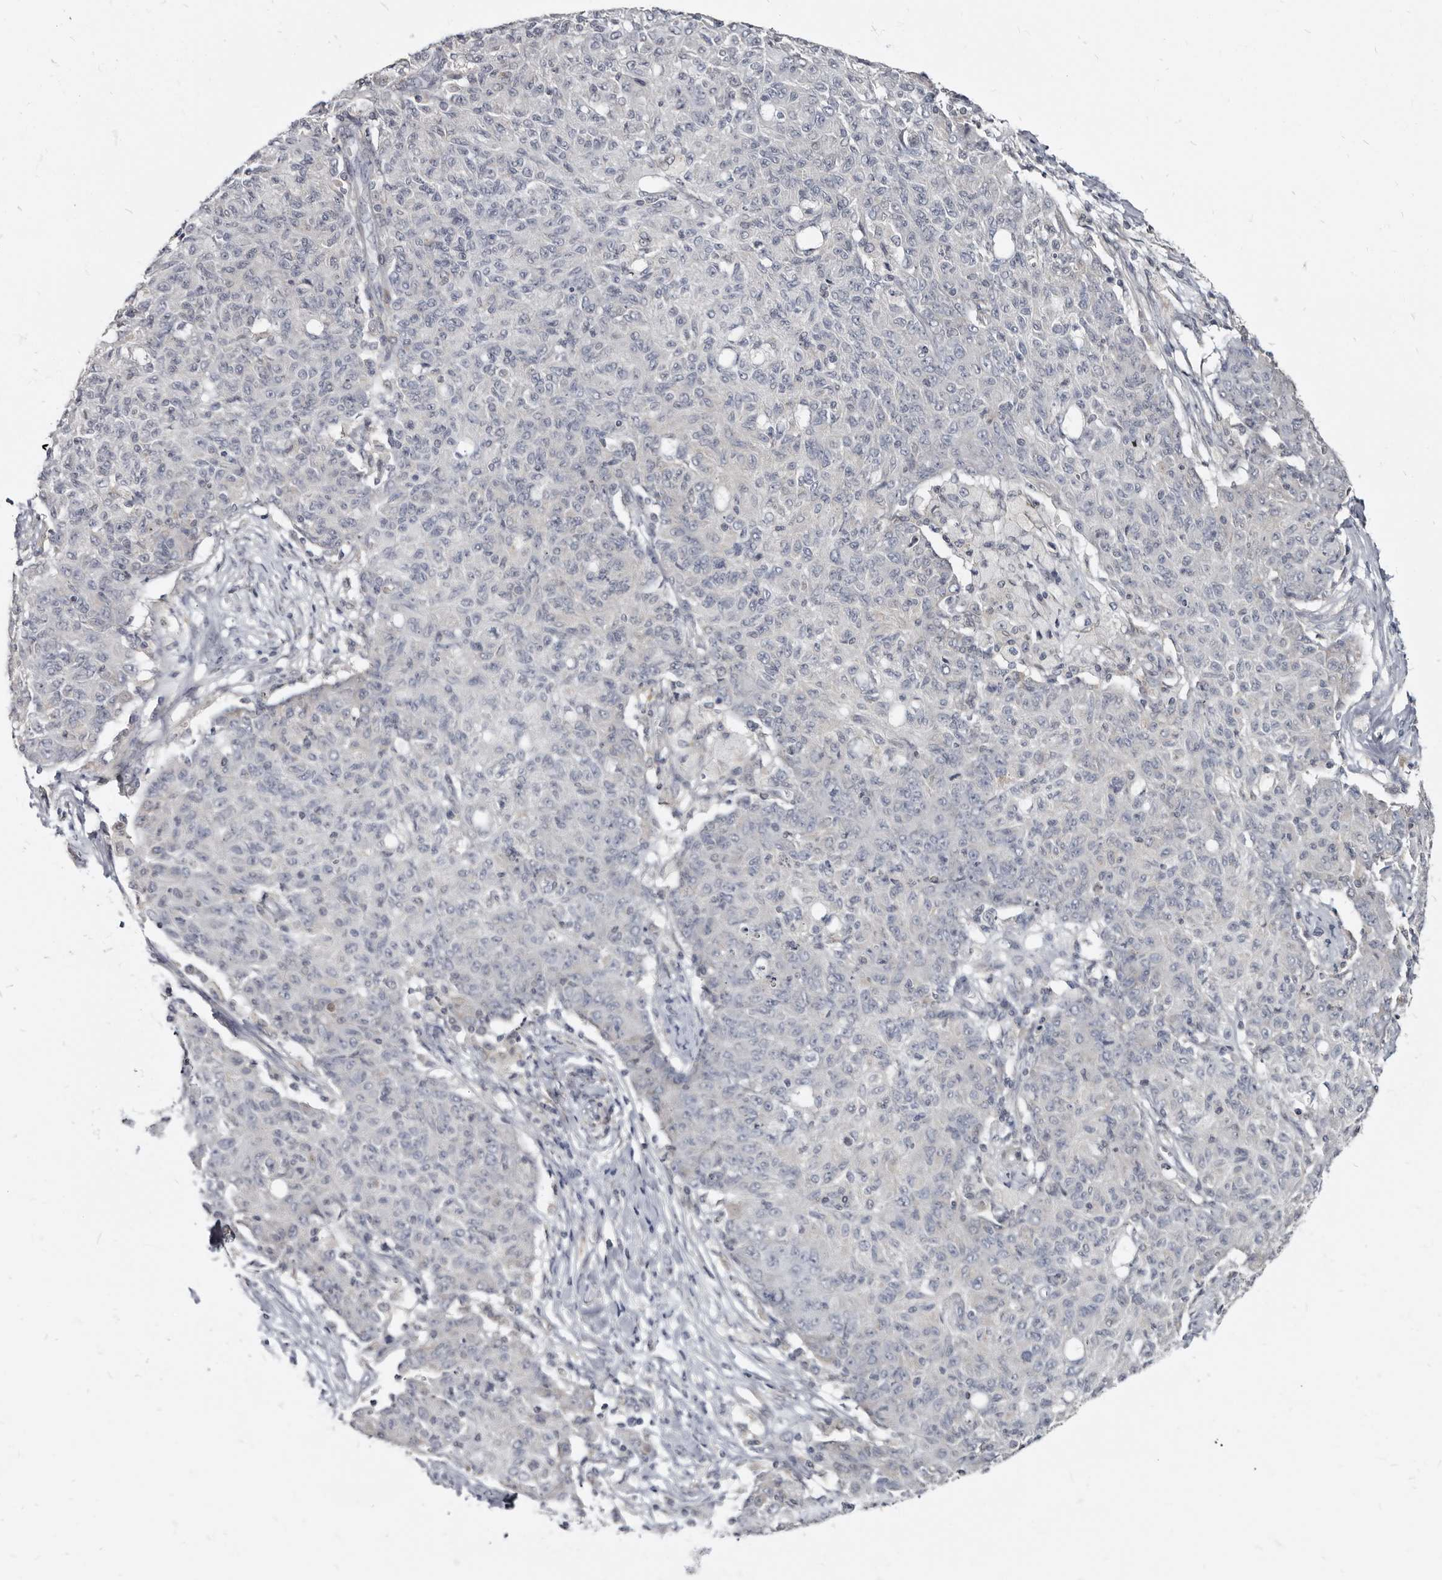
{"staining": {"intensity": "negative", "quantity": "none", "location": "none"}, "tissue": "ovarian cancer", "cell_type": "Tumor cells", "image_type": "cancer", "snomed": [{"axis": "morphology", "description": "Carcinoma, endometroid"}, {"axis": "topography", "description": "Ovary"}], "caption": "This is an immunohistochemistry micrograph of human endometroid carcinoma (ovarian). There is no staining in tumor cells.", "gene": "MRGPRF", "patient": {"sex": "female", "age": 42}}